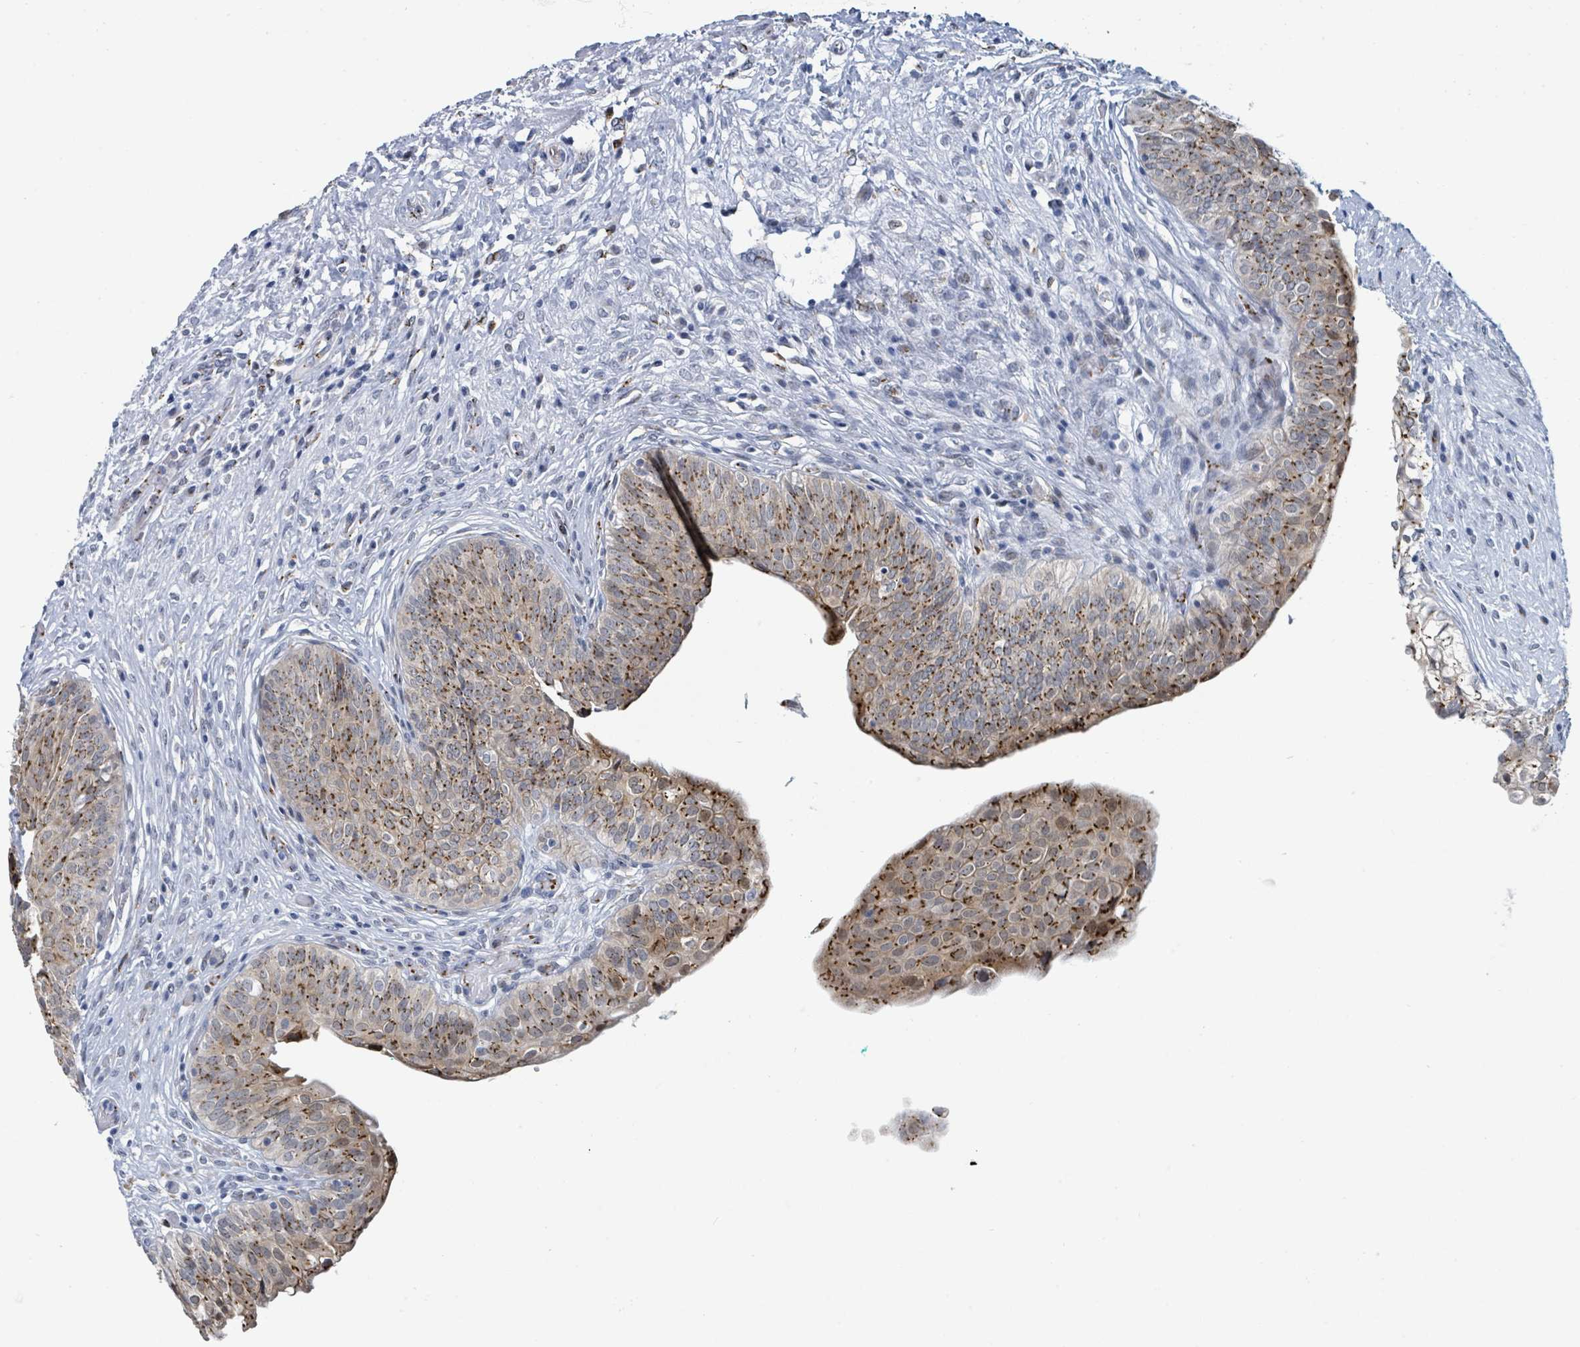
{"staining": {"intensity": "moderate", "quantity": "25%-75%", "location": "cytoplasmic/membranous"}, "tissue": "urinary bladder", "cell_type": "Urothelial cells", "image_type": "normal", "snomed": [{"axis": "morphology", "description": "Normal tissue, NOS"}, {"axis": "topography", "description": "Urinary bladder"}], "caption": "A micrograph of urinary bladder stained for a protein displays moderate cytoplasmic/membranous brown staining in urothelial cells. (Stains: DAB (3,3'-diaminobenzidine) in brown, nuclei in blue, Microscopy: brightfield microscopy at high magnification).", "gene": "DCAF5", "patient": {"sex": "male", "age": 55}}